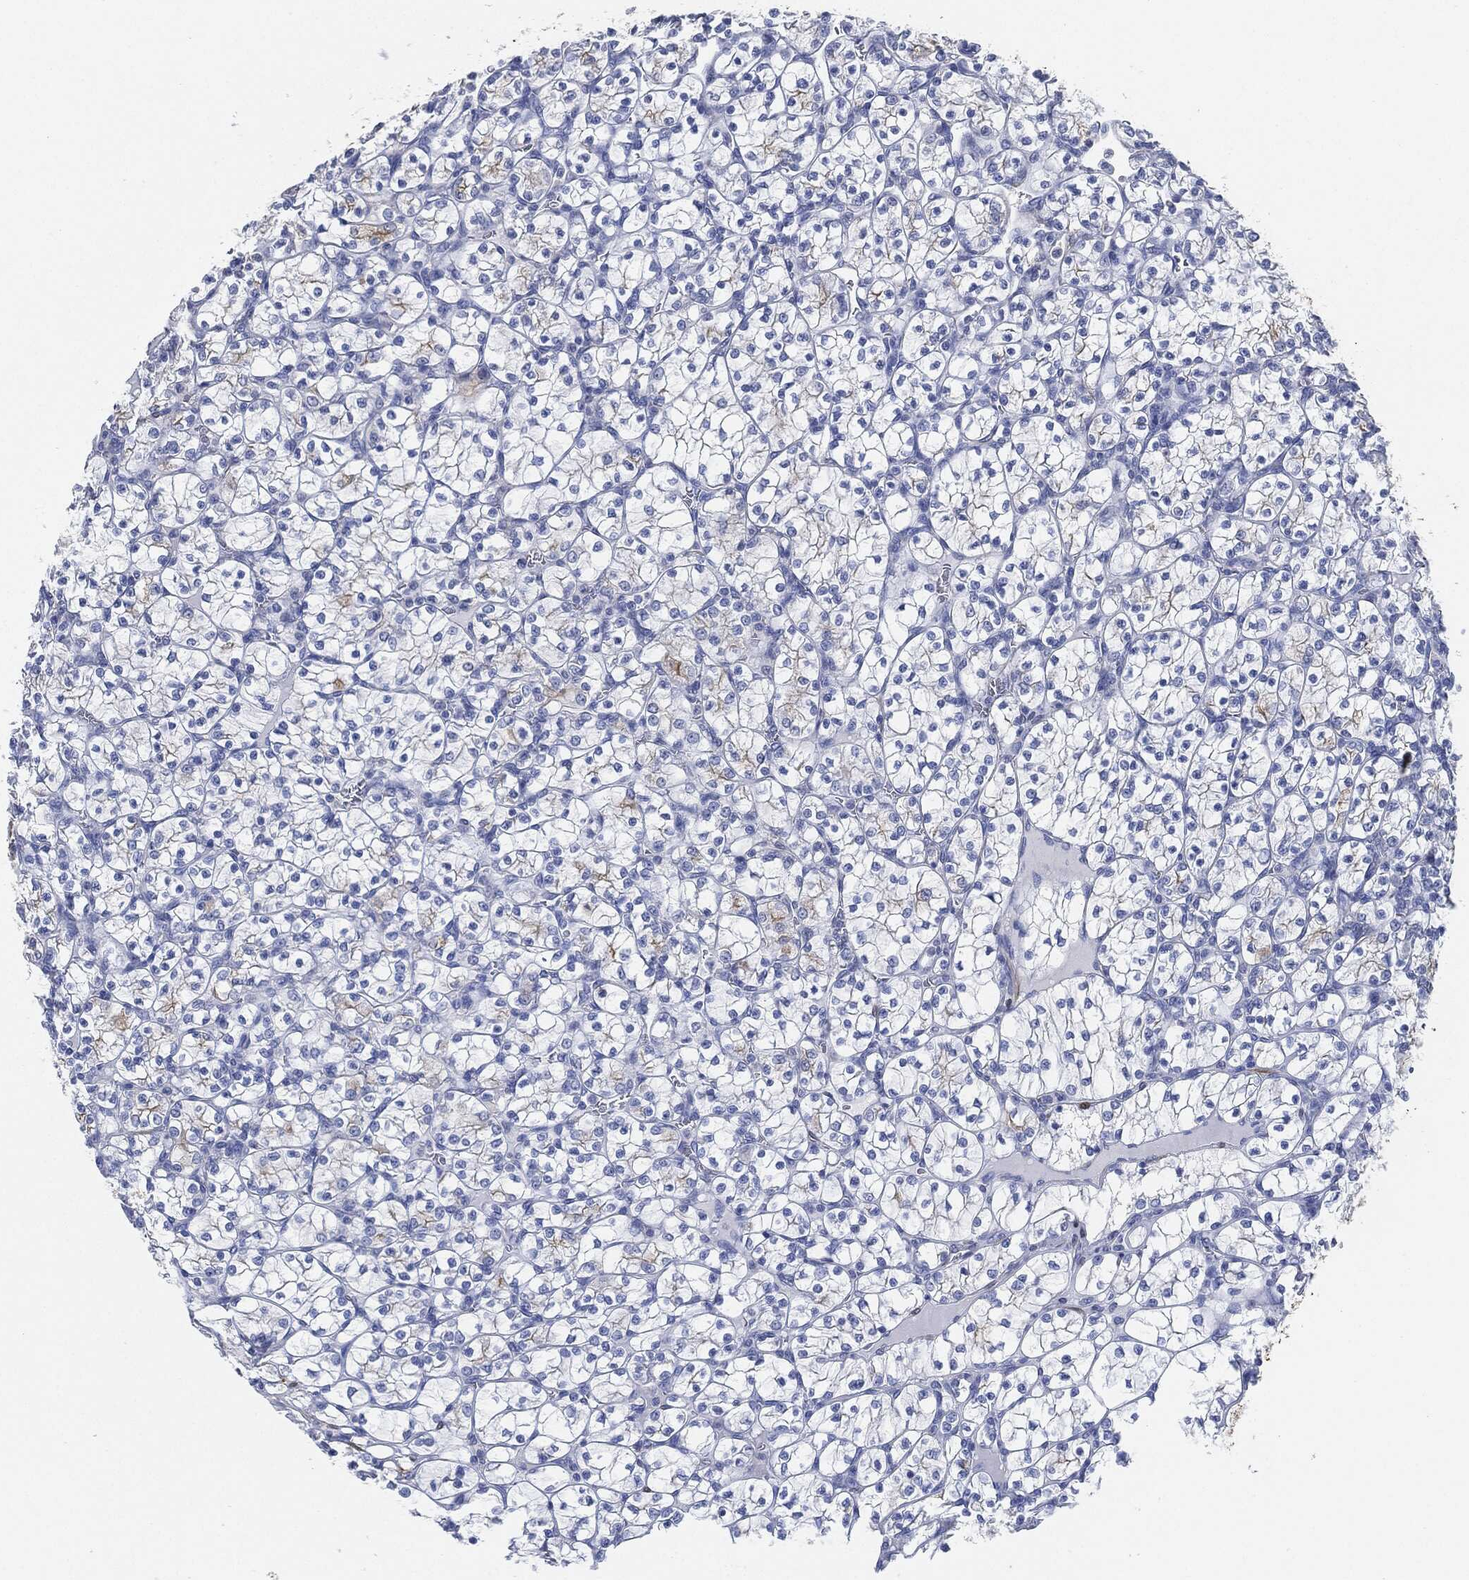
{"staining": {"intensity": "negative", "quantity": "none", "location": "none"}, "tissue": "renal cancer", "cell_type": "Tumor cells", "image_type": "cancer", "snomed": [{"axis": "morphology", "description": "Adenocarcinoma, NOS"}, {"axis": "topography", "description": "Kidney"}], "caption": "Protein analysis of renal cancer (adenocarcinoma) reveals no significant expression in tumor cells.", "gene": "TAGLN", "patient": {"sex": "female", "age": 89}}